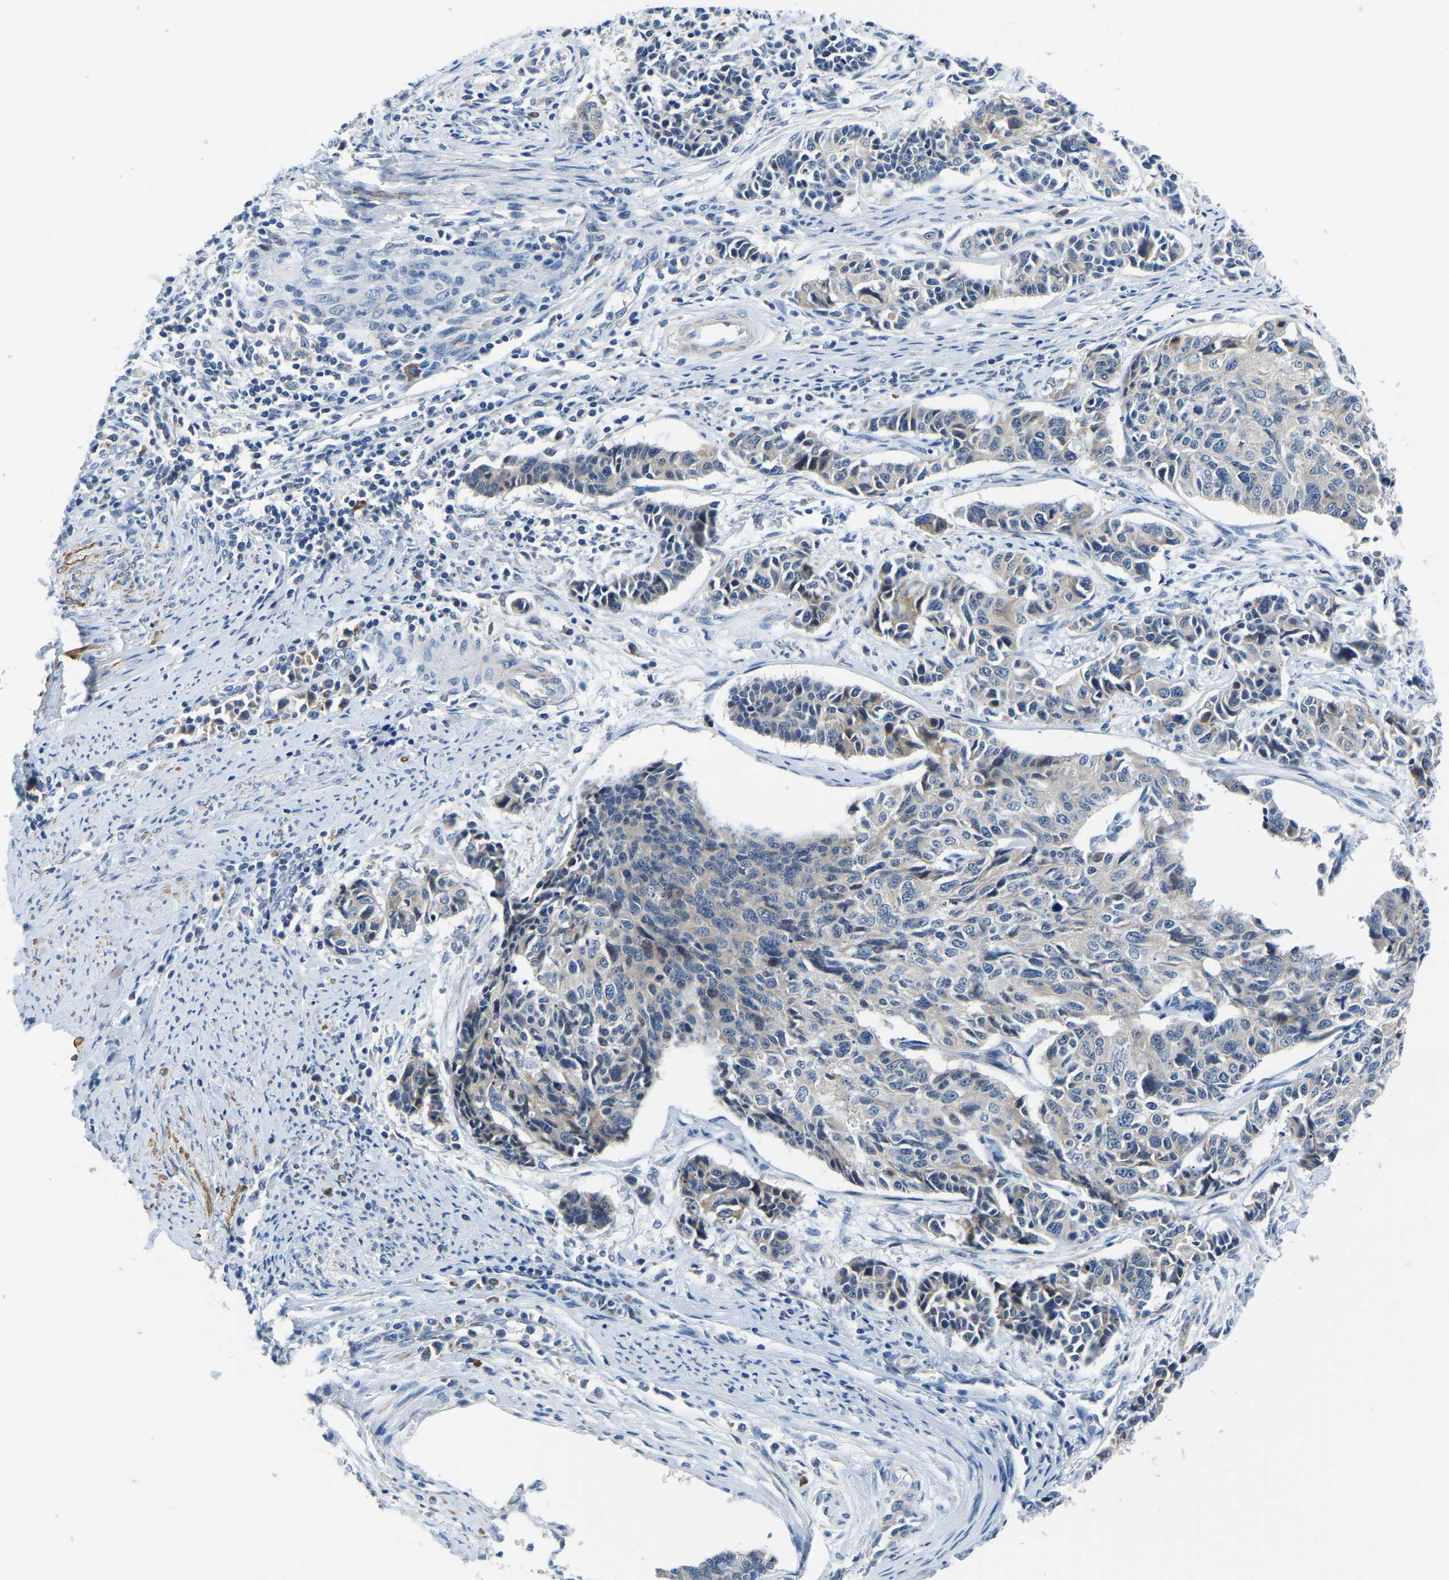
{"staining": {"intensity": "weak", "quantity": "<25%", "location": "cytoplasmic/membranous"}, "tissue": "cervical cancer", "cell_type": "Tumor cells", "image_type": "cancer", "snomed": [{"axis": "morphology", "description": "Normal tissue, NOS"}, {"axis": "morphology", "description": "Squamous cell carcinoma, NOS"}, {"axis": "topography", "description": "Cervix"}], "caption": "Tumor cells show no significant positivity in squamous cell carcinoma (cervical). (DAB IHC with hematoxylin counter stain).", "gene": "LIAS", "patient": {"sex": "female", "age": 35}}